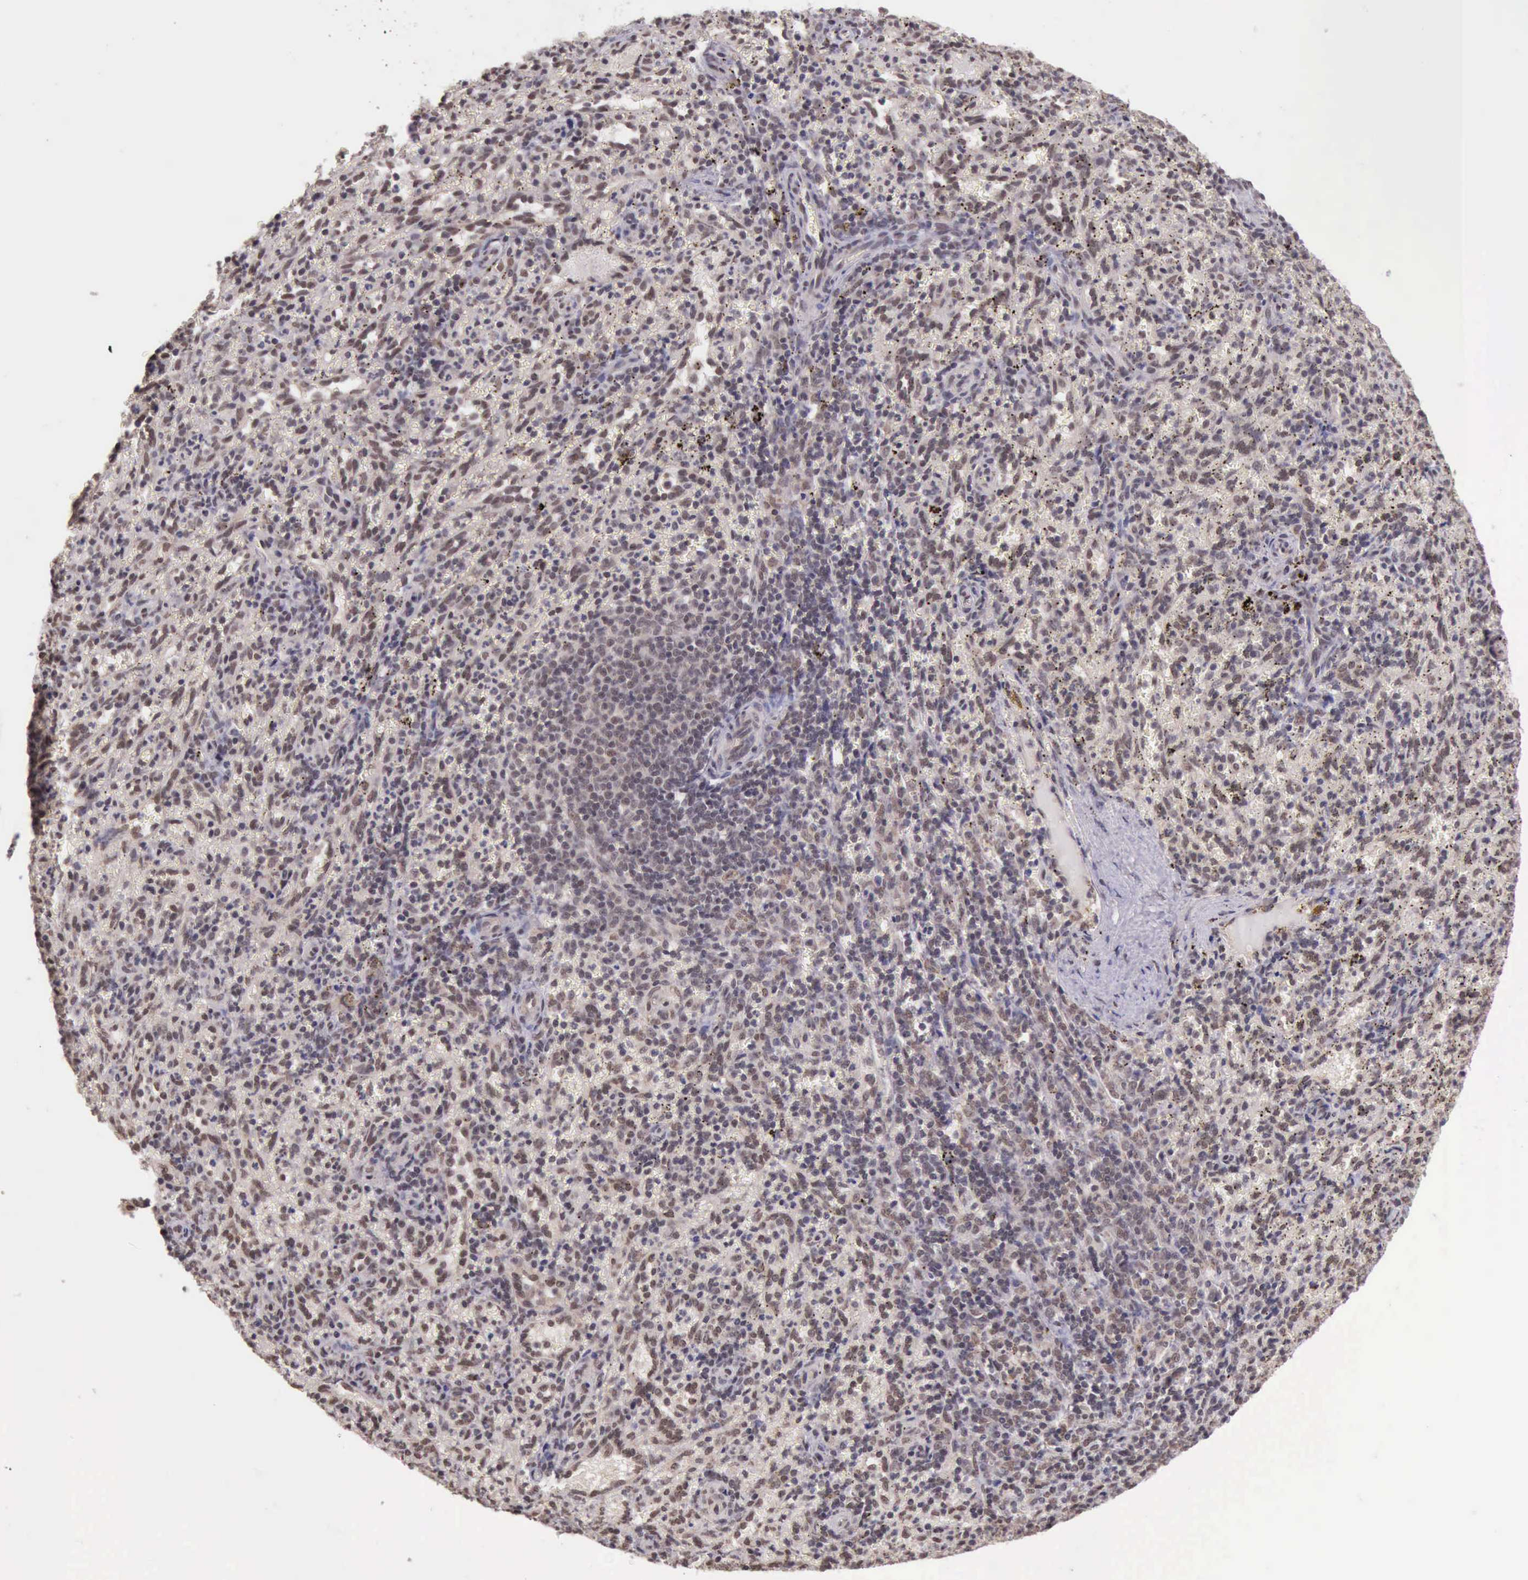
{"staining": {"intensity": "moderate", "quantity": ">75%", "location": "nuclear"}, "tissue": "spleen", "cell_type": "Cells in red pulp", "image_type": "normal", "snomed": [{"axis": "morphology", "description": "Normal tissue, NOS"}, {"axis": "topography", "description": "Spleen"}], "caption": "High-power microscopy captured an immunohistochemistry (IHC) histopathology image of unremarkable spleen, revealing moderate nuclear expression in about >75% of cells in red pulp.", "gene": "PRPF39", "patient": {"sex": "female", "age": 10}}